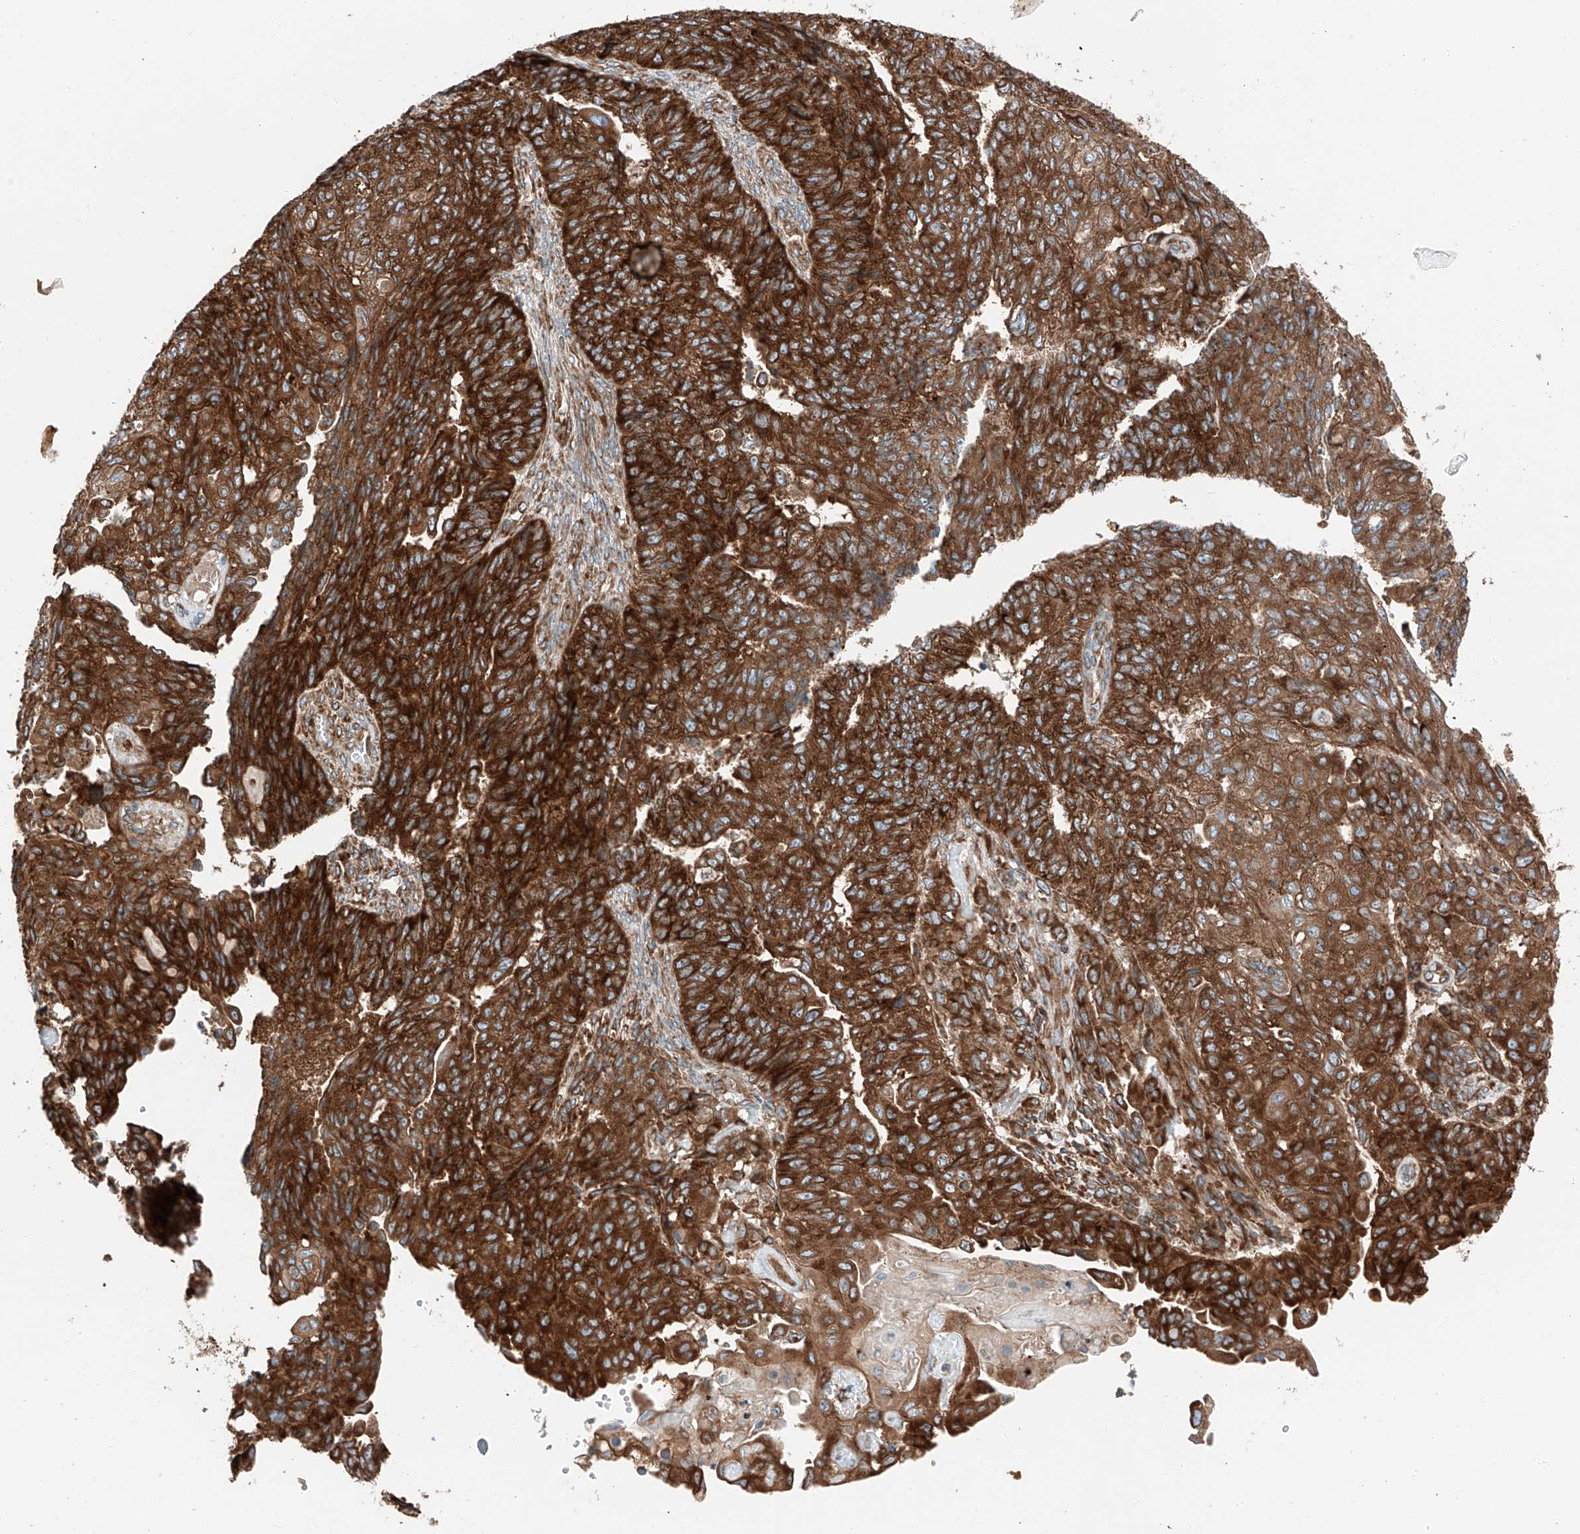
{"staining": {"intensity": "strong", "quantity": ">75%", "location": "cytoplasmic/membranous"}, "tissue": "endometrial cancer", "cell_type": "Tumor cells", "image_type": "cancer", "snomed": [{"axis": "morphology", "description": "Adenocarcinoma, NOS"}, {"axis": "topography", "description": "Endometrium"}], "caption": "This micrograph reveals immunohistochemistry (IHC) staining of endometrial adenocarcinoma, with high strong cytoplasmic/membranous staining in approximately >75% of tumor cells.", "gene": "ZC3H15", "patient": {"sex": "female", "age": 32}}